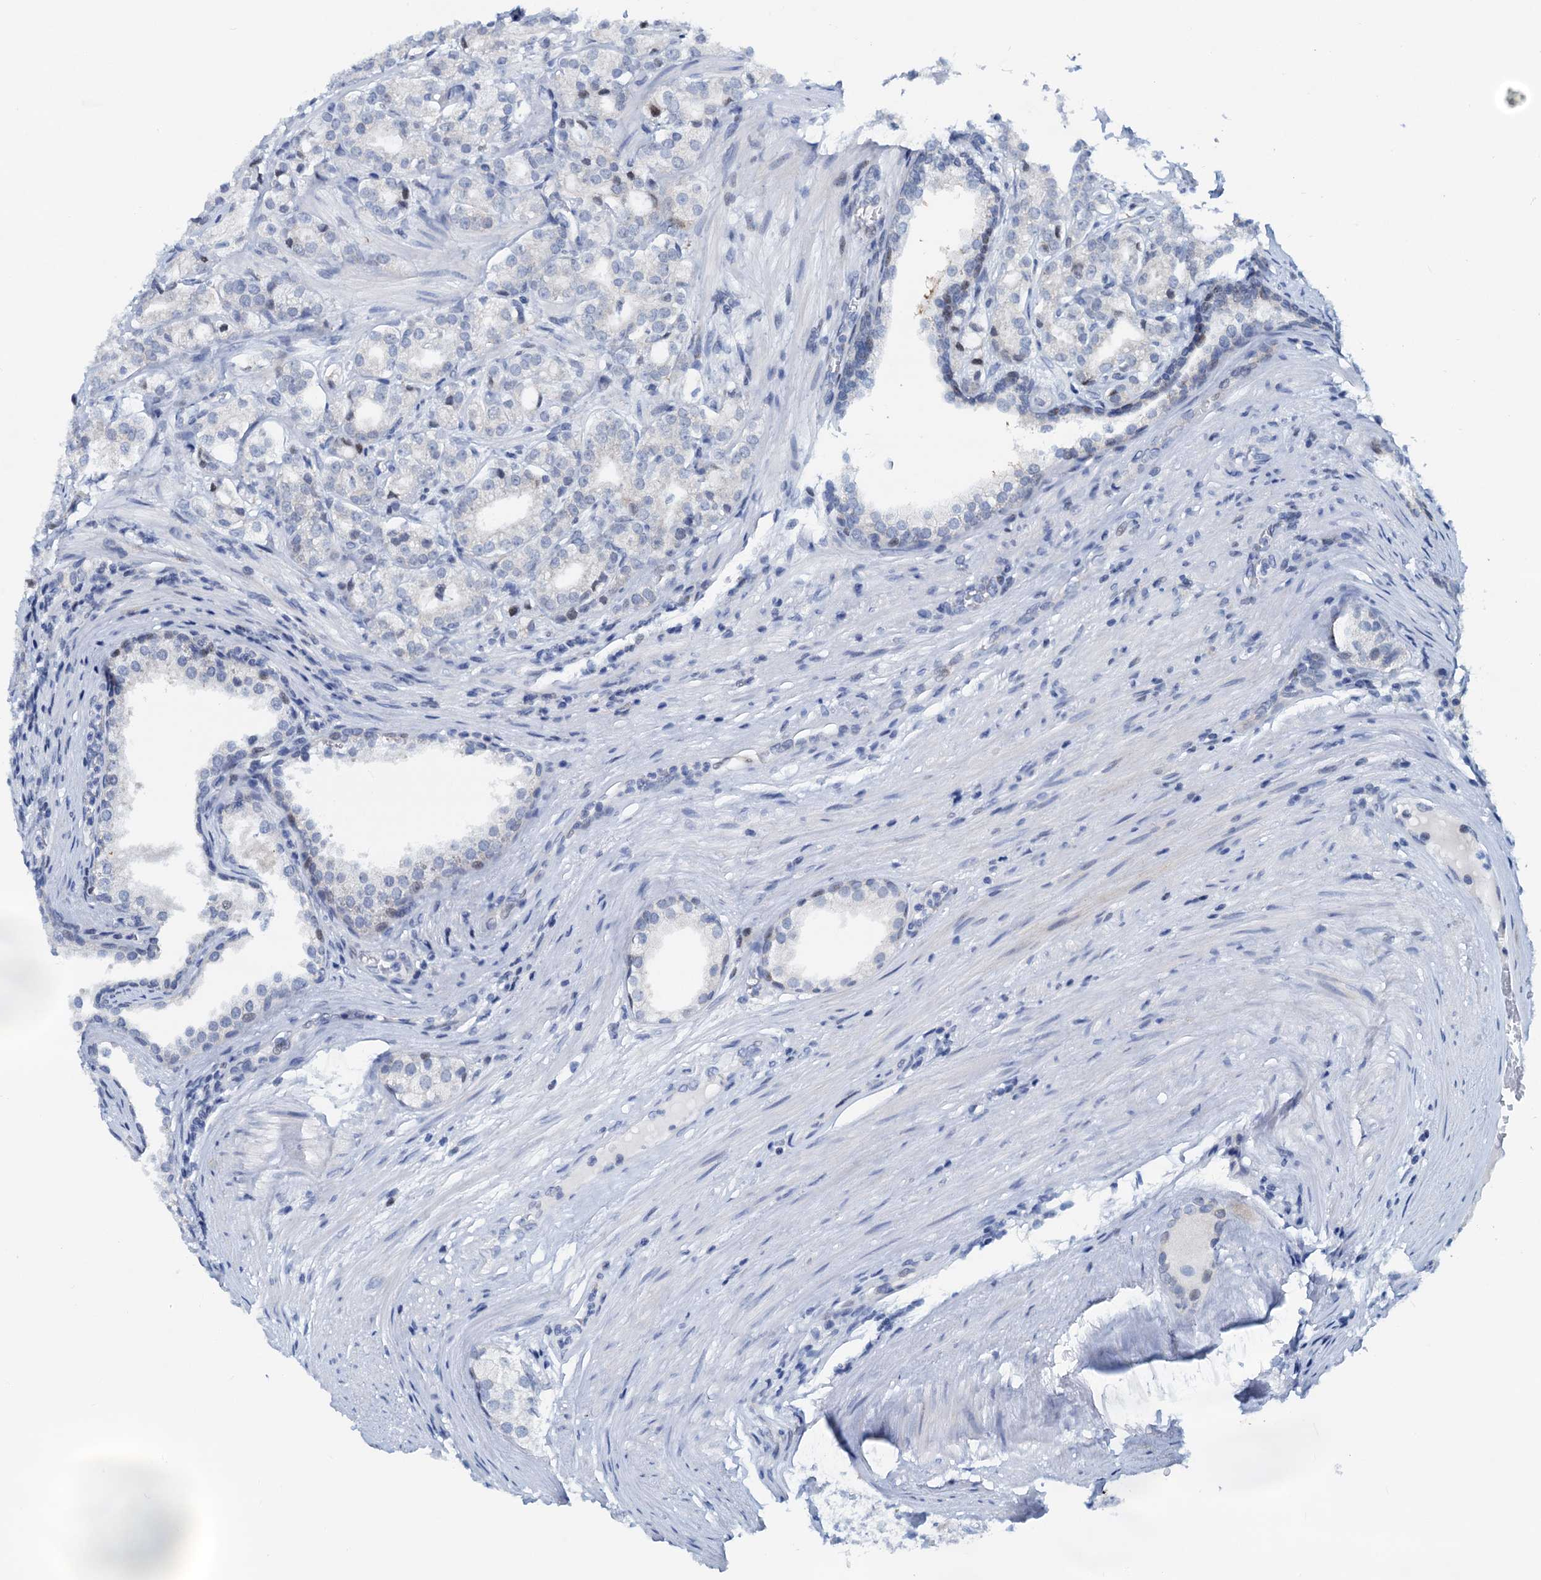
{"staining": {"intensity": "negative", "quantity": "none", "location": "none"}, "tissue": "prostate cancer", "cell_type": "Tumor cells", "image_type": "cancer", "snomed": [{"axis": "morphology", "description": "Adenocarcinoma, High grade"}, {"axis": "topography", "description": "Prostate"}], "caption": "High magnification brightfield microscopy of prostate high-grade adenocarcinoma stained with DAB (brown) and counterstained with hematoxylin (blue): tumor cells show no significant positivity.", "gene": "PTGES3", "patient": {"sex": "male", "age": 69}}